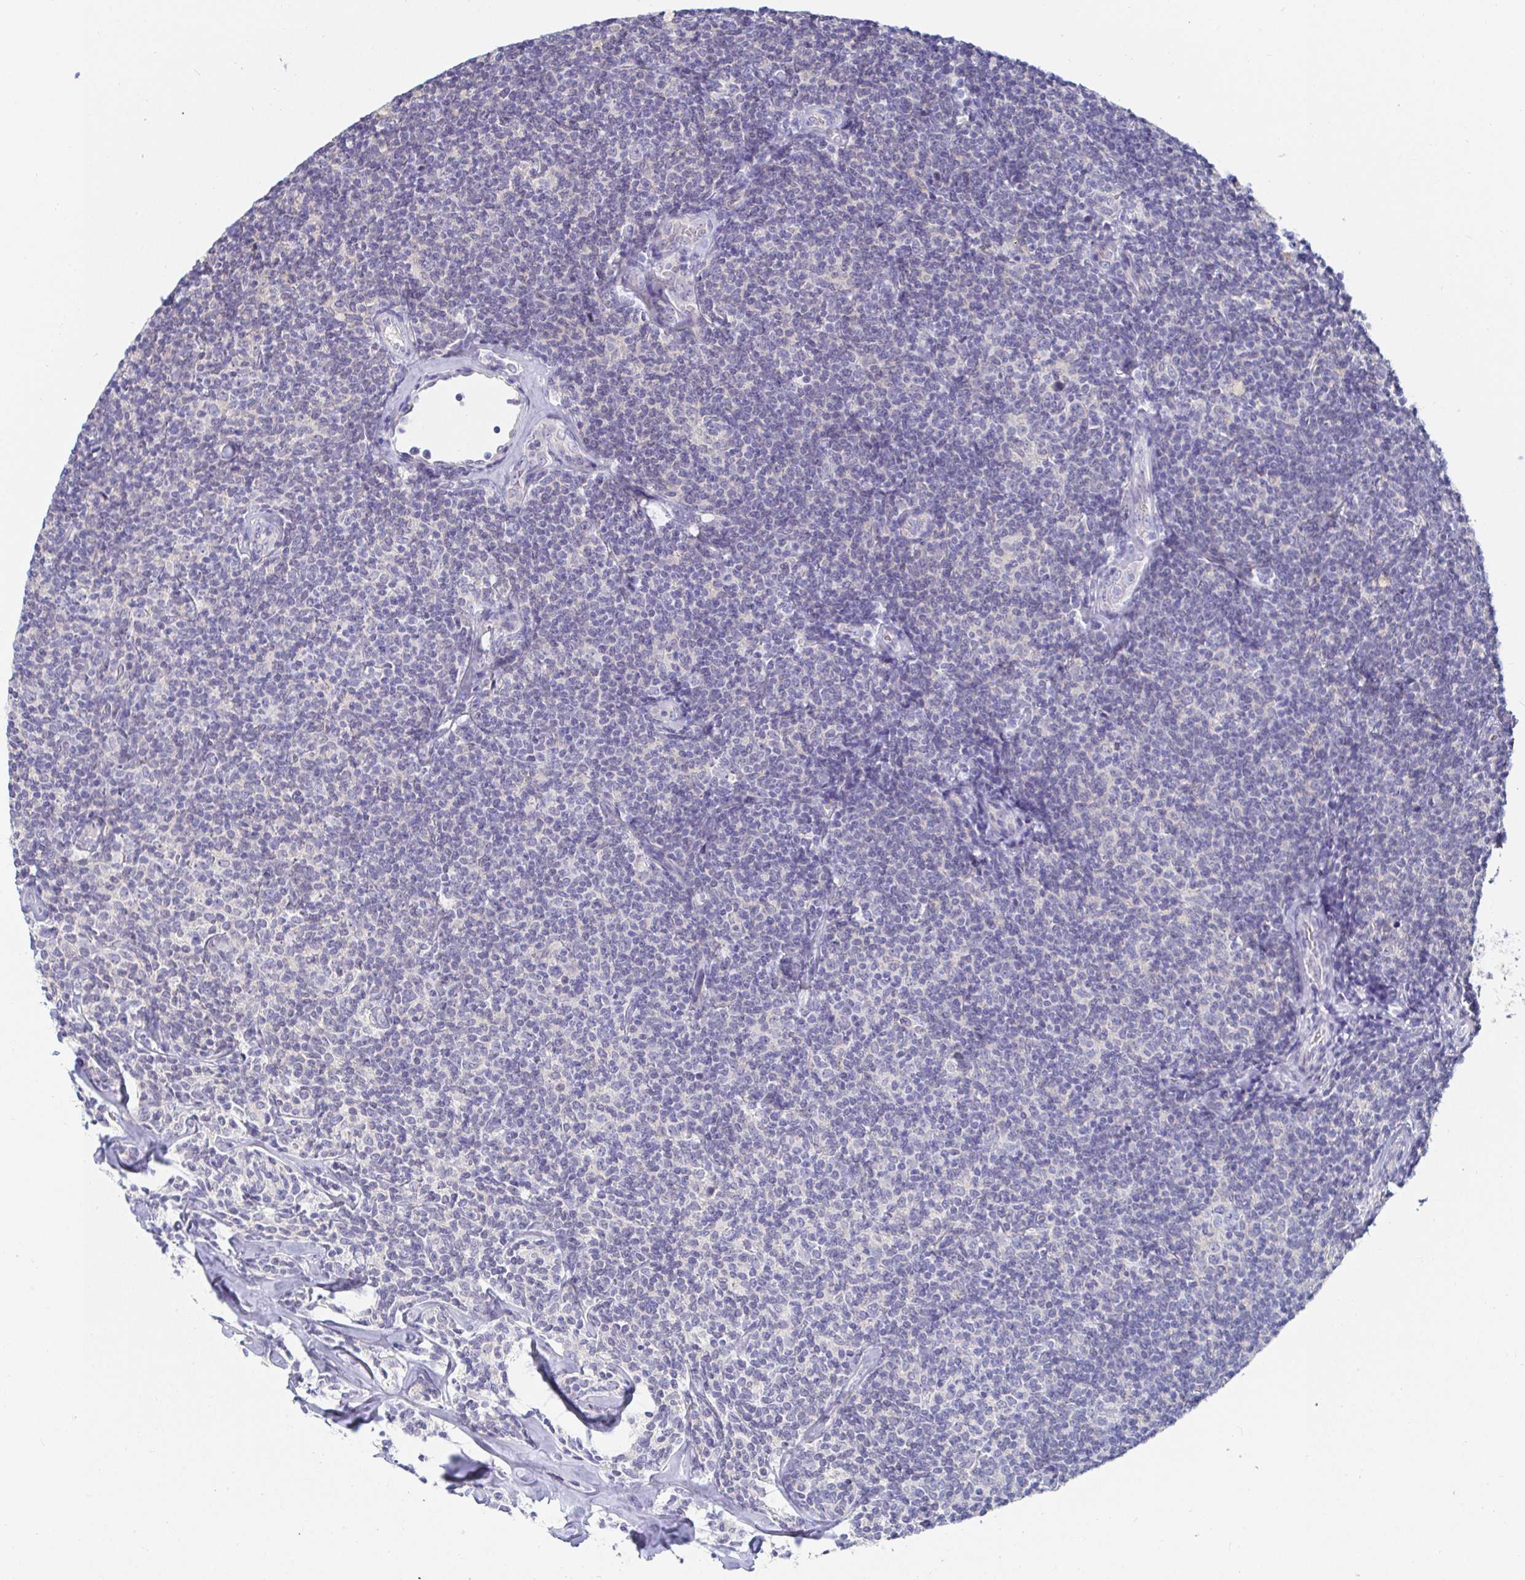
{"staining": {"intensity": "negative", "quantity": "none", "location": "none"}, "tissue": "lymphoma", "cell_type": "Tumor cells", "image_type": "cancer", "snomed": [{"axis": "morphology", "description": "Malignant lymphoma, non-Hodgkin's type, Low grade"}, {"axis": "topography", "description": "Lymph node"}], "caption": "The histopathology image exhibits no staining of tumor cells in lymphoma. (Stains: DAB IHC with hematoxylin counter stain, Microscopy: brightfield microscopy at high magnification).", "gene": "PDE6B", "patient": {"sex": "female", "age": 56}}